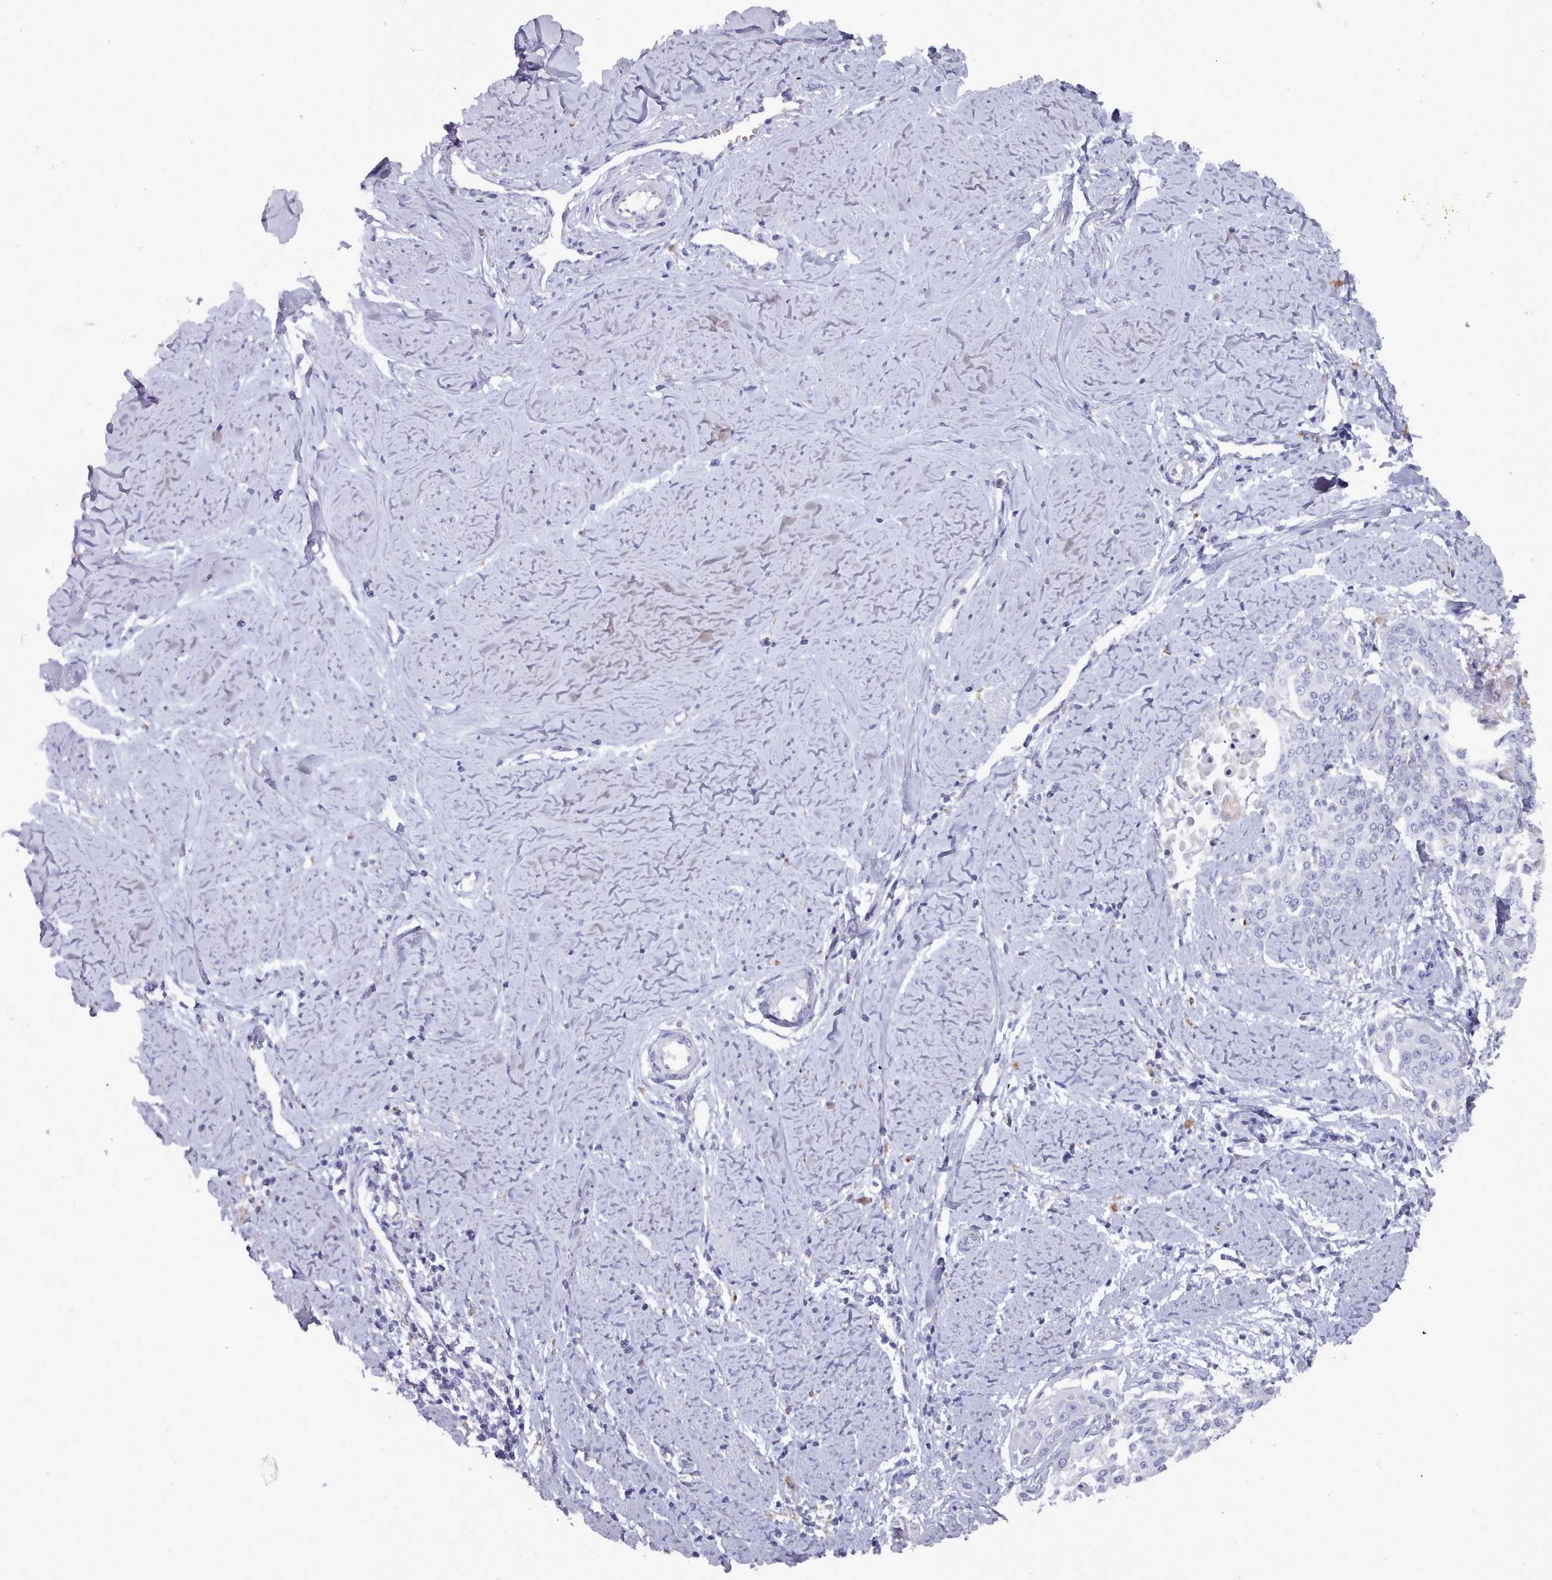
{"staining": {"intensity": "negative", "quantity": "none", "location": "none"}, "tissue": "cervical cancer", "cell_type": "Tumor cells", "image_type": "cancer", "snomed": [{"axis": "morphology", "description": "Squamous cell carcinoma, NOS"}, {"axis": "topography", "description": "Cervix"}], "caption": "The histopathology image exhibits no staining of tumor cells in cervical cancer (squamous cell carcinoma).", "gene": "OTULINL", "patient": {"sex": "female", "age": 44}}